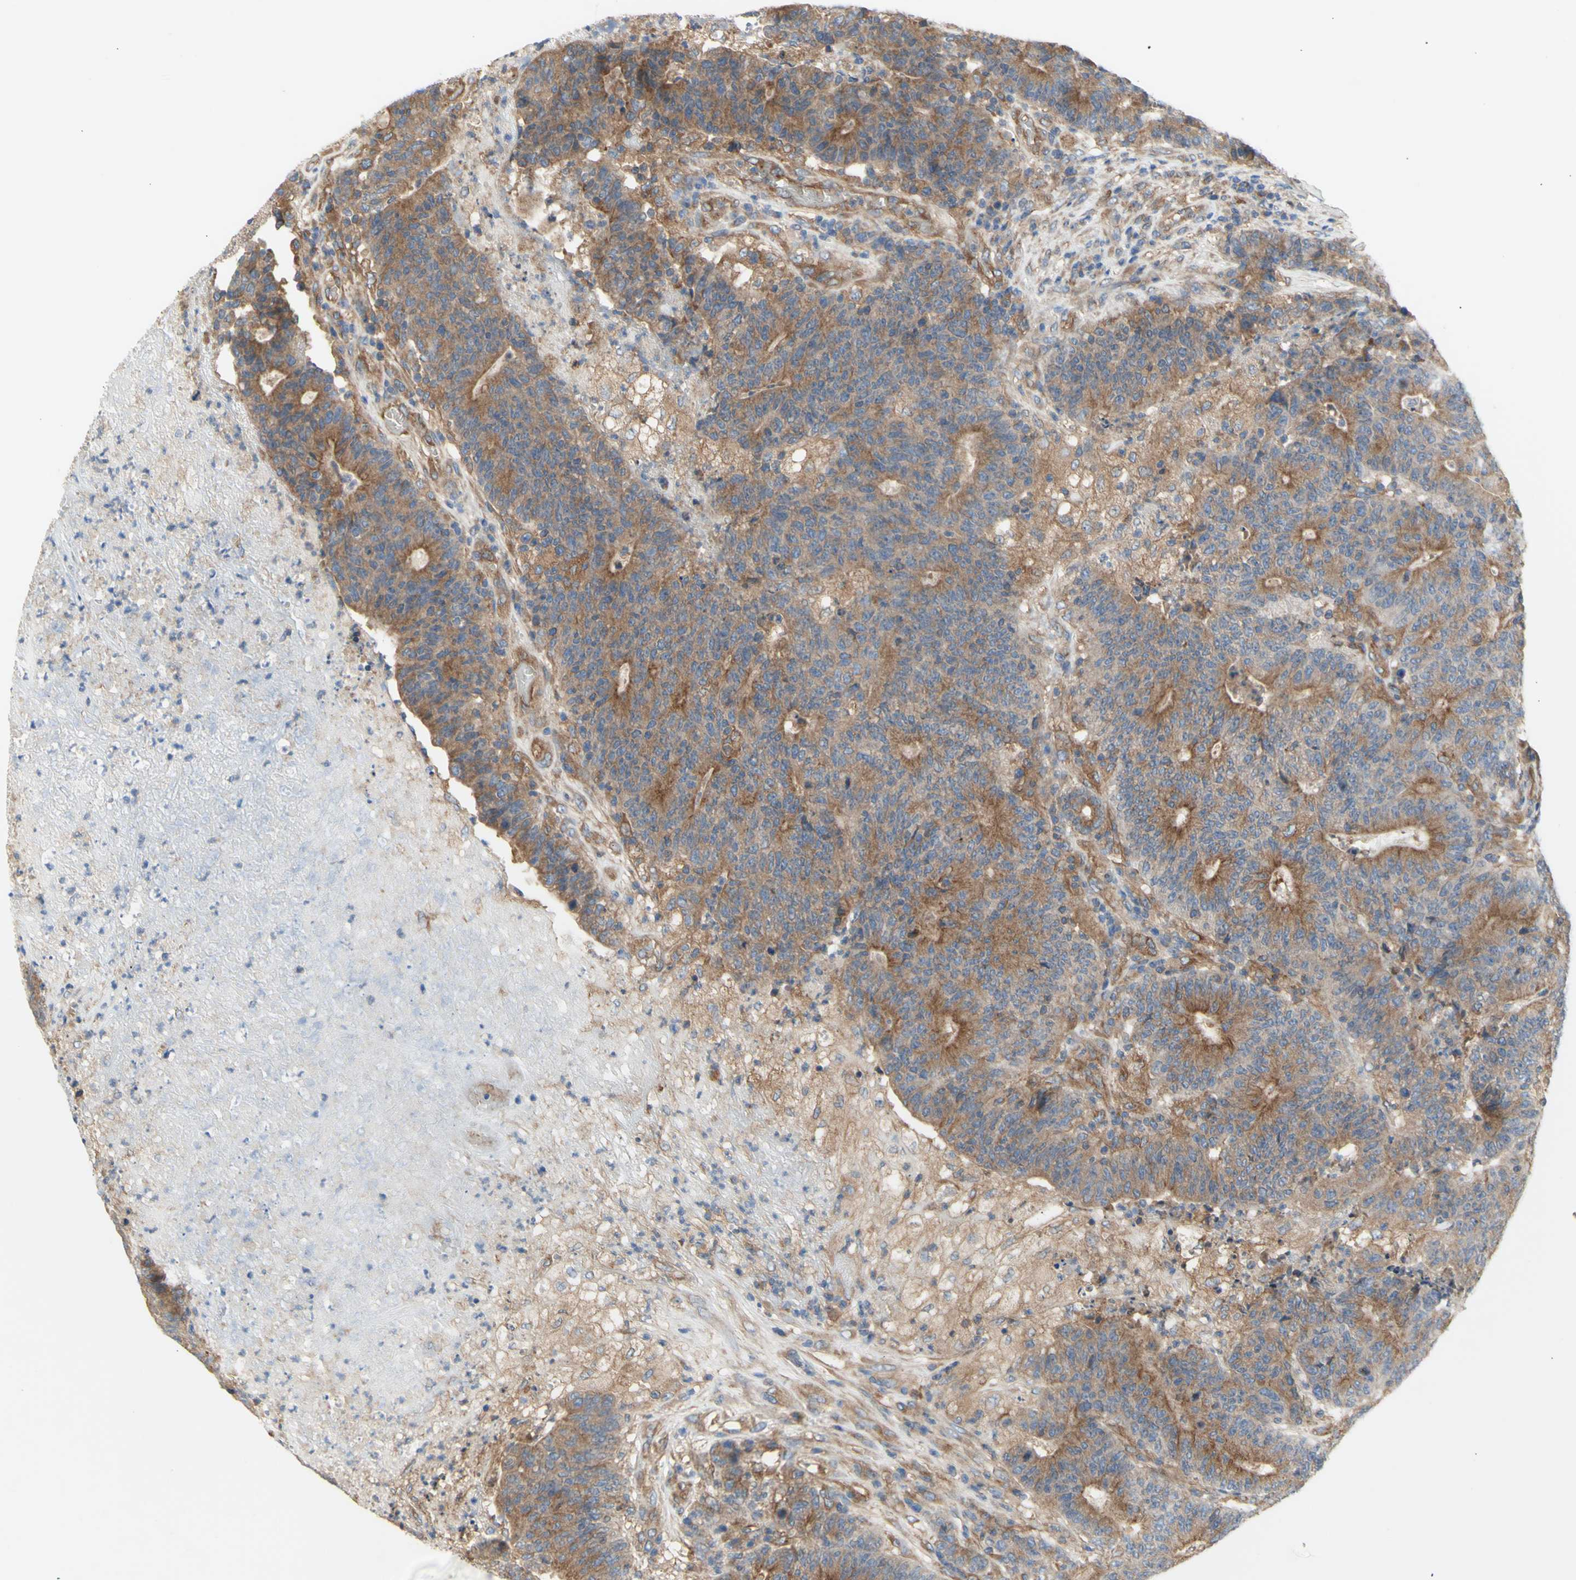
{"staining": {"intensity": "moderate", "quantity": ">75%", "location": "cytoplasmic/membranous"}, "tissue": "colorectal cancer", "cell_type": "Tumor cells", "image_type": "cancer", "snomed": [{"axis": "morphology", "description": "Normal tissue, NOS"}, {"axis": "morphology", "description": "Adenocarcinoma, NOS"}, {"axis": "topography", "description": "Colon"}], "caption": "The histopathology image exhibits immunohistochemical staining of adenocarcinoma (colorectal). There is moderate cytoplasmic/membranous staining is present in approximately >75% of tumor cells.", "gene": "KLC1", "patient": {"sex": "female", "age": 75}}